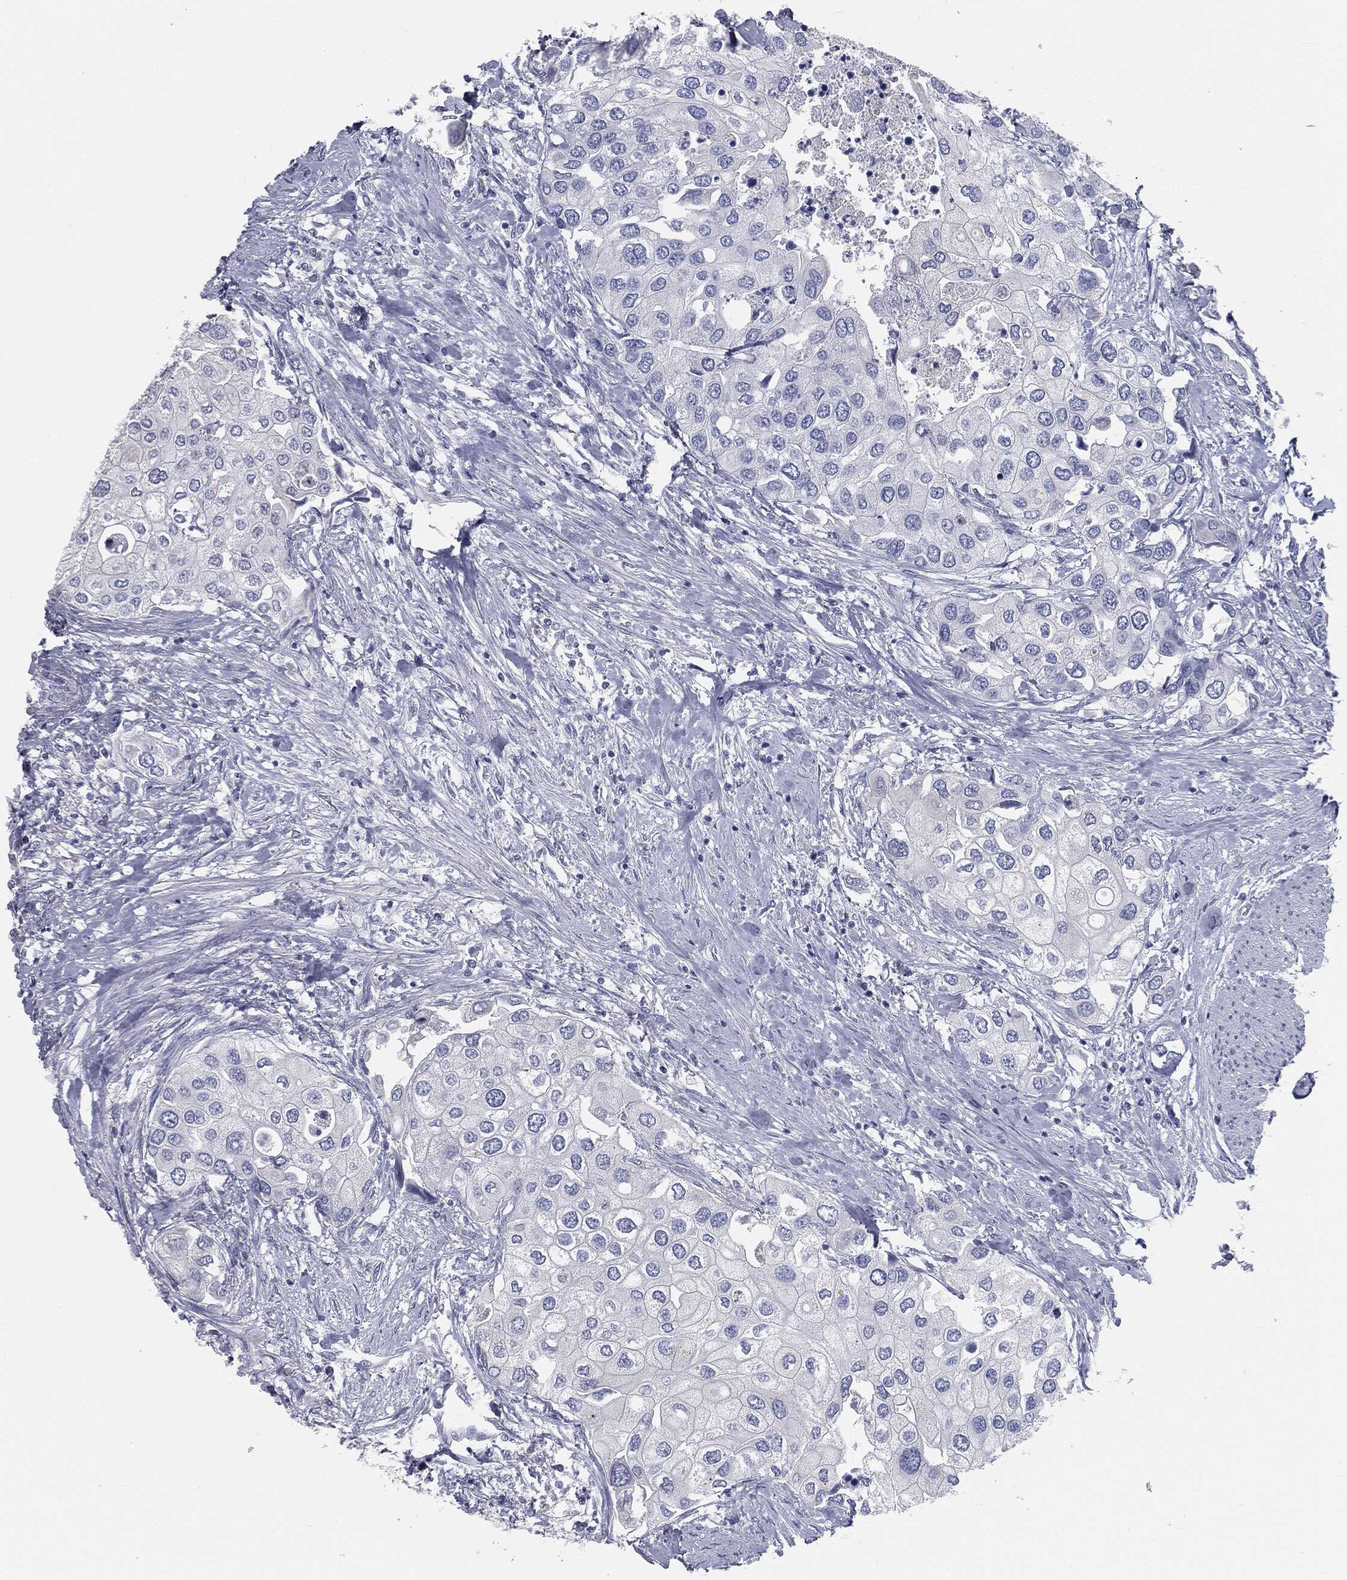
{"staining": {"intensity": "negative", "quantity": "none", "location": "none"}, "tissue": "urothelial cancer", "cell_type": "Tumor cells", "image_type": "cancer", "snomed": [{"axis": "morphology", "description": "Urothelial carcinoma, High grade"}, {"axis": "topography", "description": "Urinary bladder"}], "caption": "Tumor cells show no significant protein expression in urothelial cancer.", "gene": "CAV3", "patient": {"sex": "male", "age": 64}}